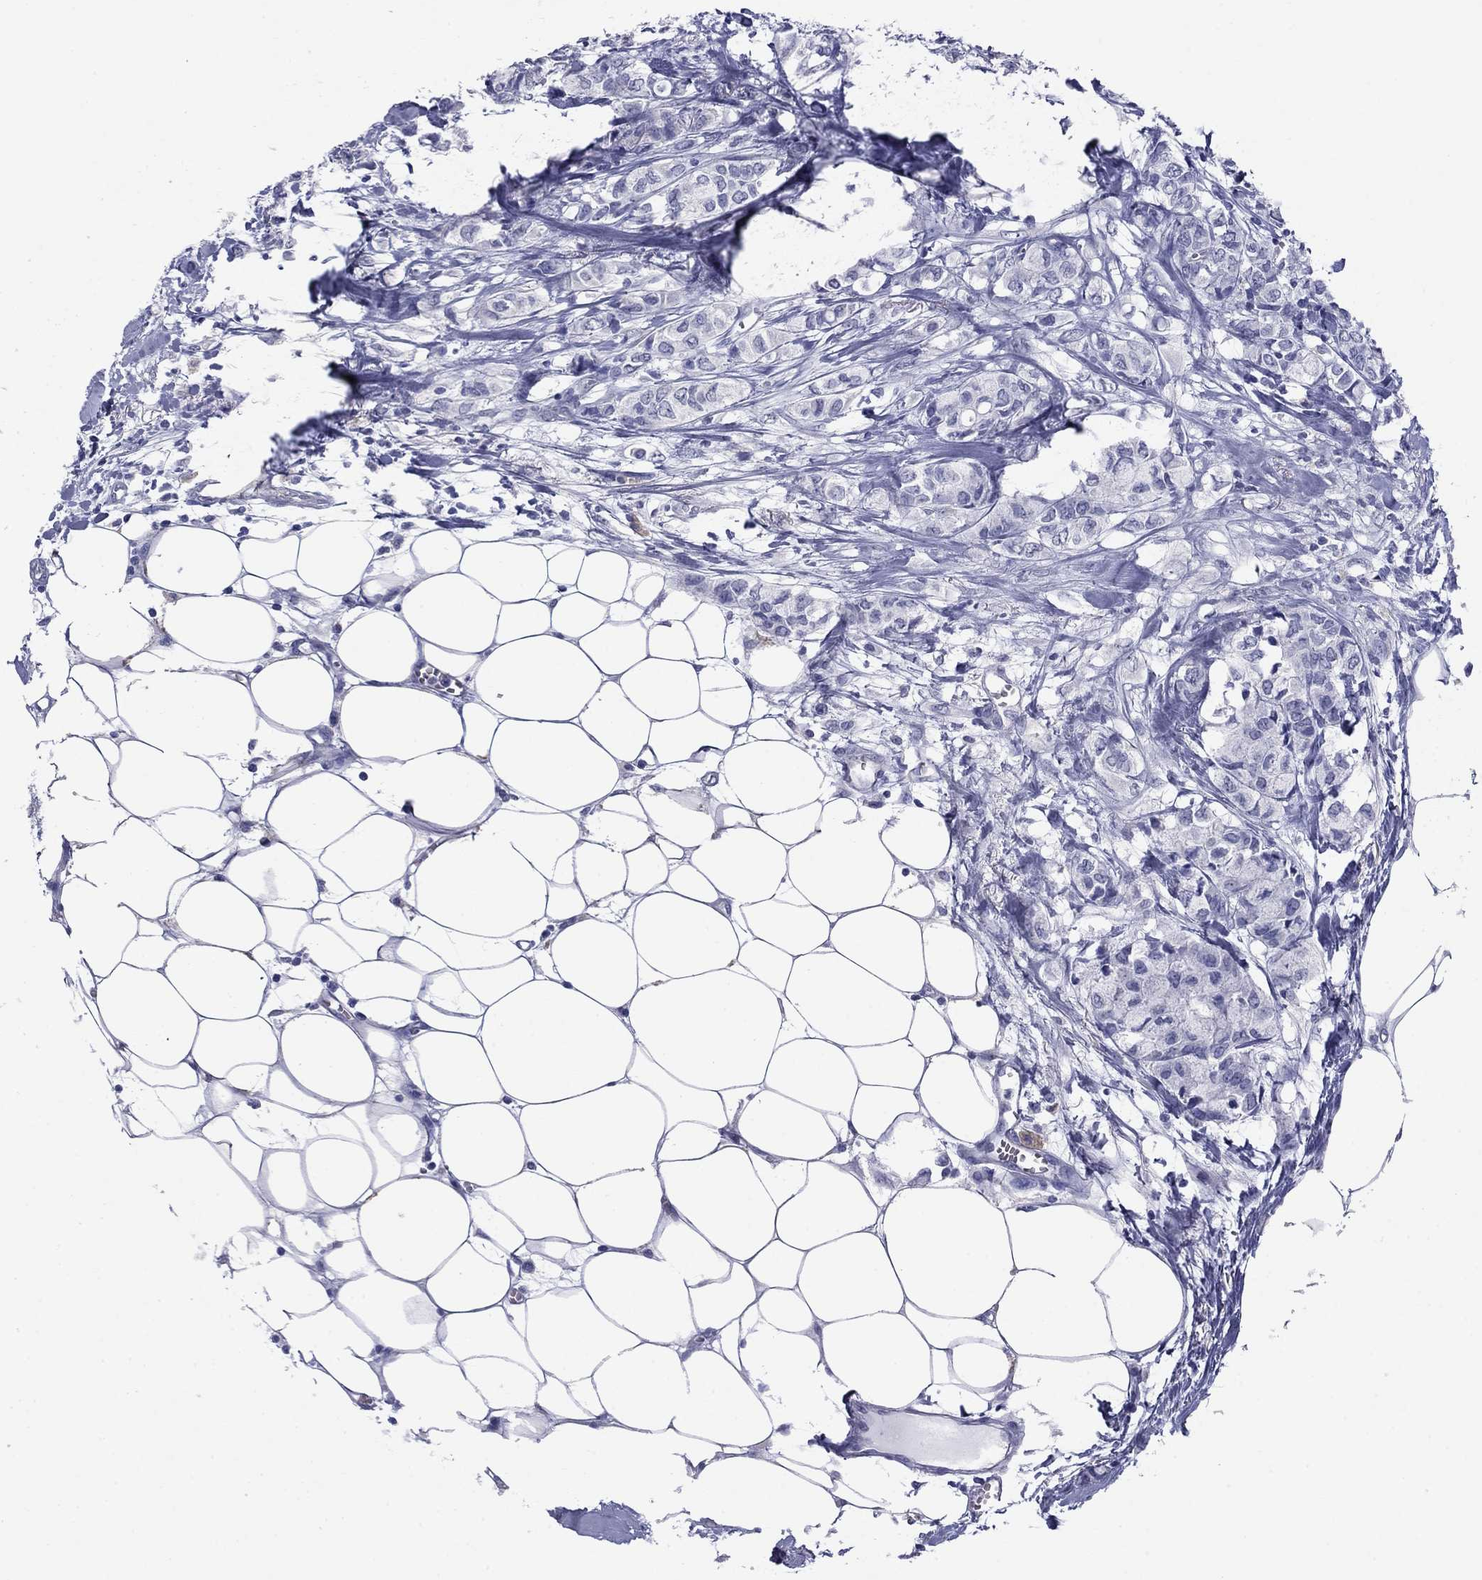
{"staining": {"intensity": "negative", "quantity": "none", "location": "none"}, "tissue": "breast cancer", "cell_type": "Tumor cells", "image_type": "cancer", "snomed": [{"axis": "morphology", "description": "Duct carcinoma"}, {"axis": "topography", "description": "Breast"}], "caption": "A high-resolution micrograph shows immunohistochemistry (IHC) staining of breast cancer, which displays no significant expression in tumor cells.", "gene": "HAO1", "patient": {"sex": "female", "age": 85}}